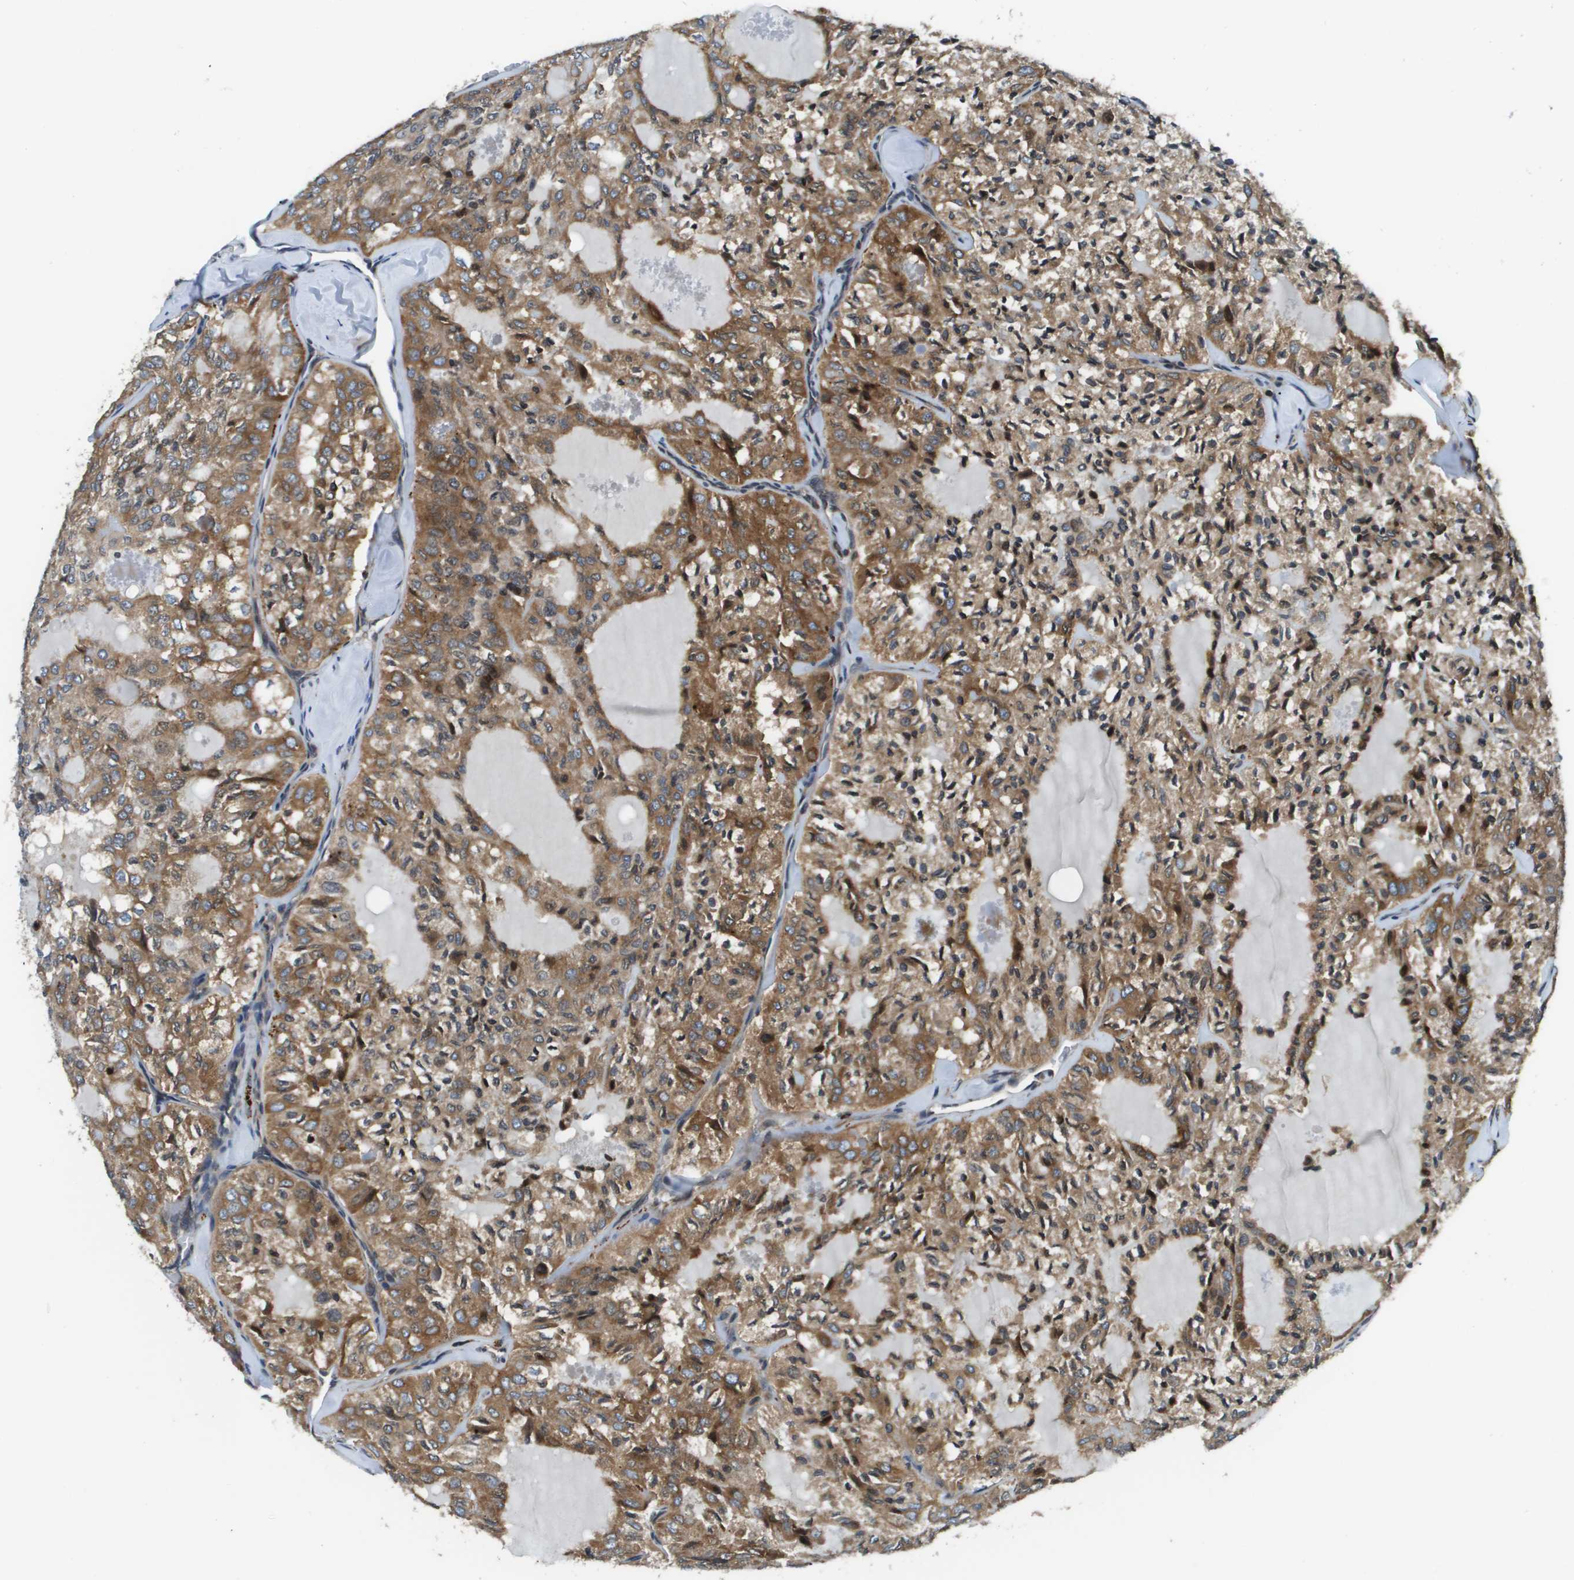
{"staining": {"intensity": "moderate", "quantity": ">75%", "location": "cytoplasmic/membranous"}, "tissue": "thyroid cancer", "cell_type": "Tumor cells", "image_type": "cancer", "snomed": [{"axis": "morphology", "description": "Follicular adenoma carcinoma, NOS"}, {"axis": "topography", "description": "Thyroid gland"}], "caption": "Immunohistochemical staining of follicular adenoma carcinoma (thyroid) demonstrates medium levels of moderate cytoplasmic/membranous protein positivity in about >75% of tumor cells.", "gene": "ESYT1", "patient": {"sex": "male", "age": 75}}